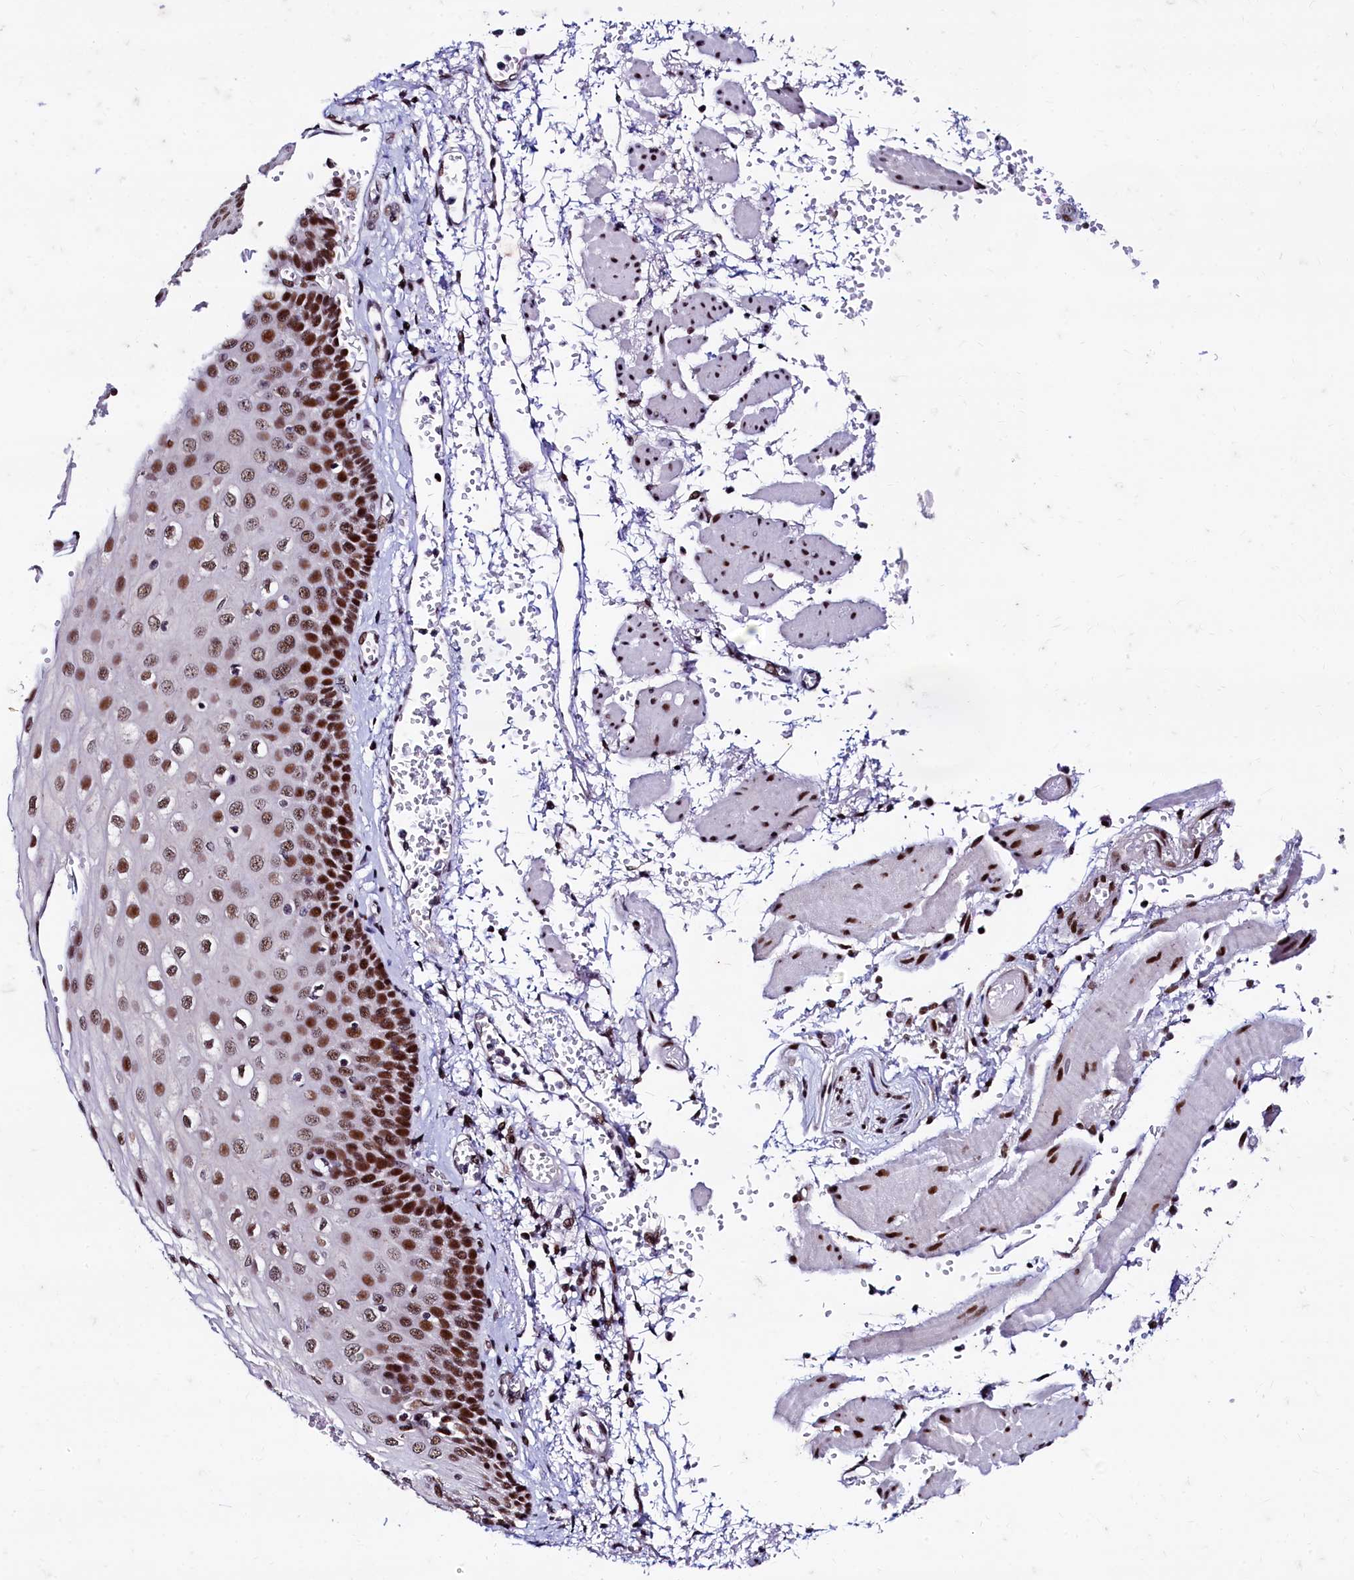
{"staining": {"intensity": "strong", "quantity": ">75%", "location": "nuclear"}, "tissue": "esophagus", "cell_type": "Squamous epithelial cells", "image_type": "normal", "snomed": [{"axis": "morphology", "description": "Normal tissue, NOS"}, {"axis": "topography", "description": "Esophagus"}], "caption": "Esophagus was stained to show a protein in brown. There is high levels of strong nuclear positivity in approximately >75% of squamous epithelial cells. (DAB (3,3'-diaminobenzidine) = brown stain, brightfield microscopy at high magnification).", "gene": "CPSF7", "patient": {"sex": "male", "age": 81}}